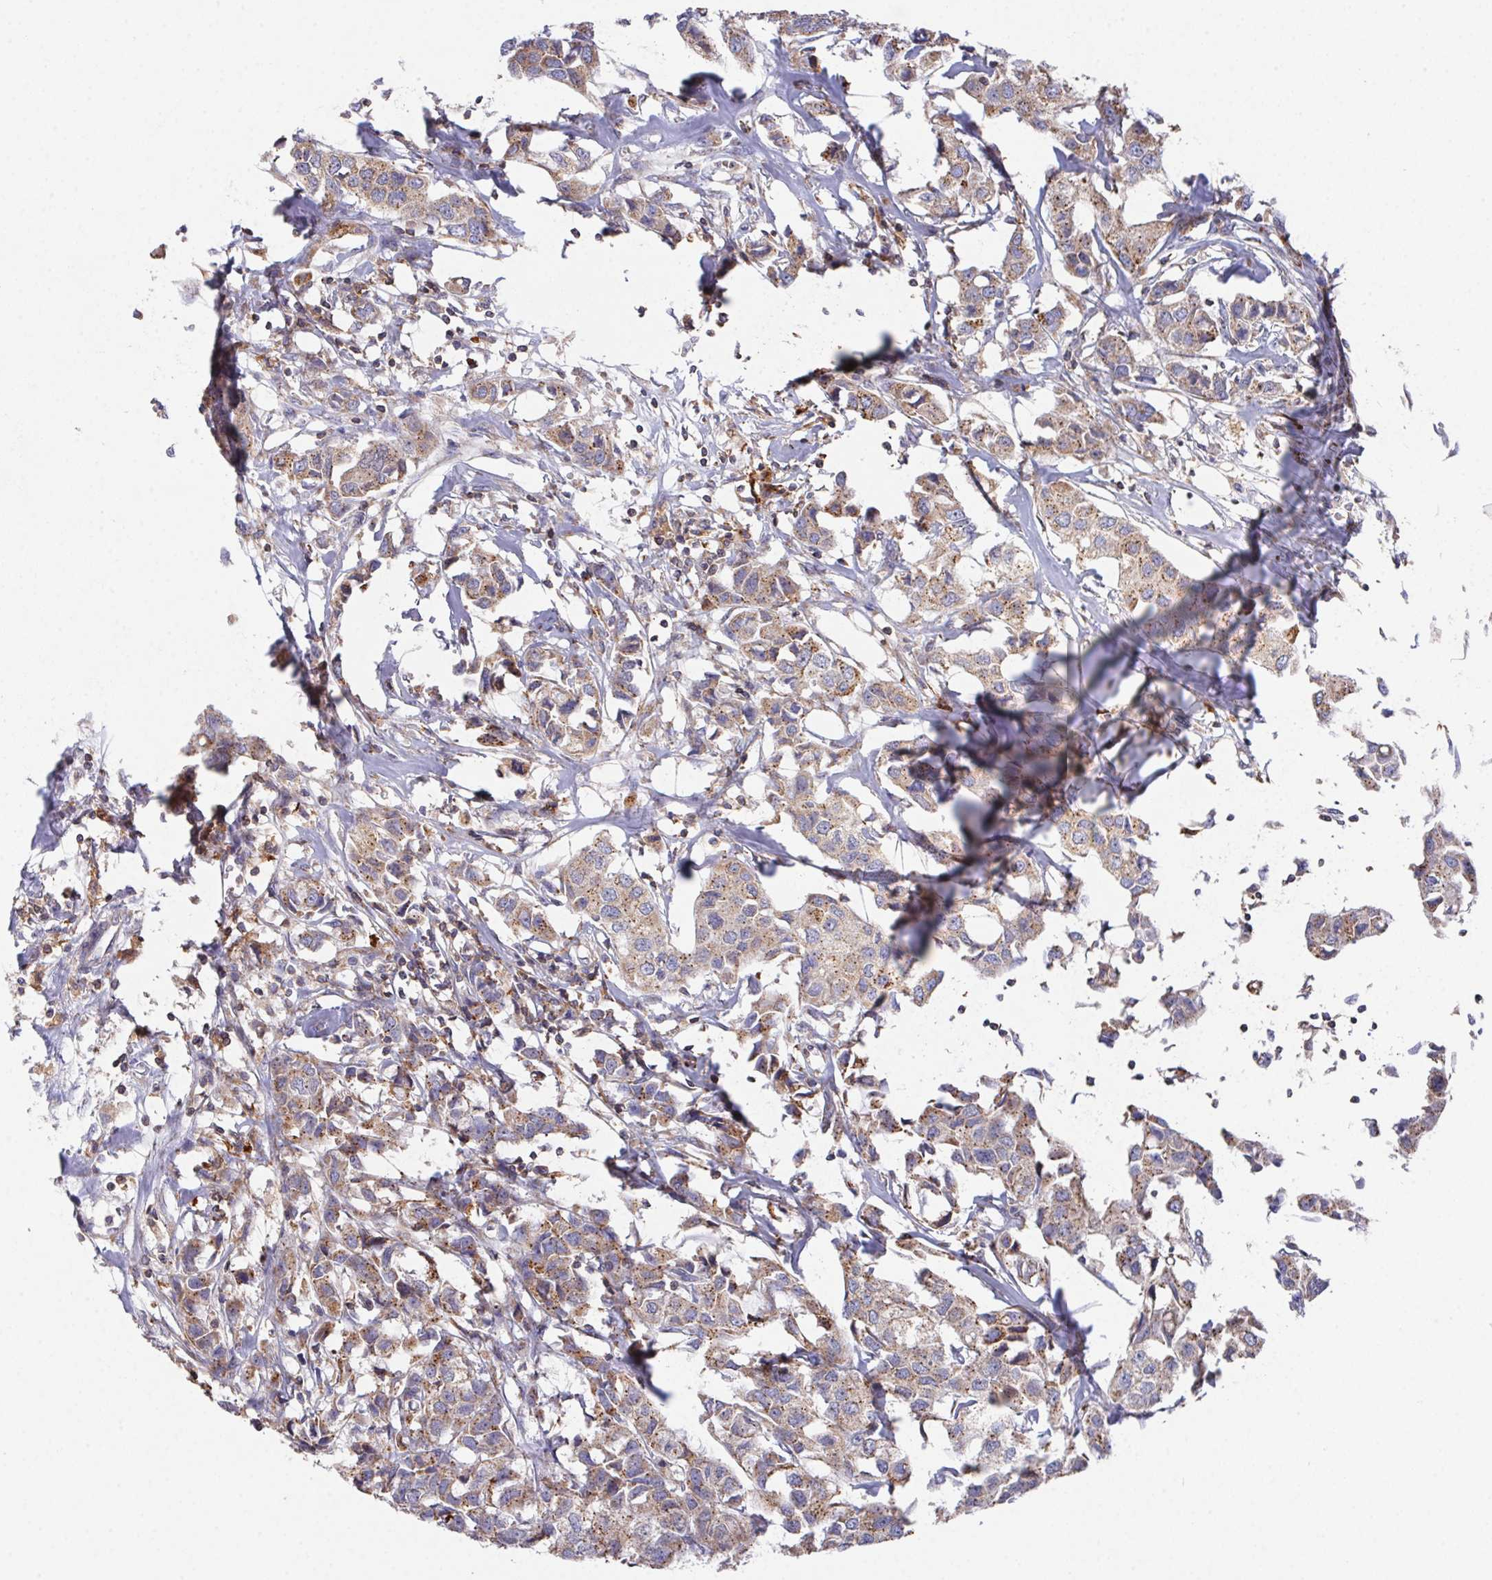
{"staining": {"intensity": "moderate", "quantity": ">75%", "location": "cytoplasmic/membranous"}, "tissue": "breast cancer", "cell_type": "Tumor cells", "image_type": "cancer", "snomed": [{"axis": "morphology", "description": "Duct carcinoma"}, {"axis": "topography", "description": "Breast"}], "caption": "A brown stain highlights moderate cytoplasmic/membranous positivity of a protein in breast cancer tumor cells.", "gene": "FAM241A", "patient": {"sex": "female", "age": 80}}